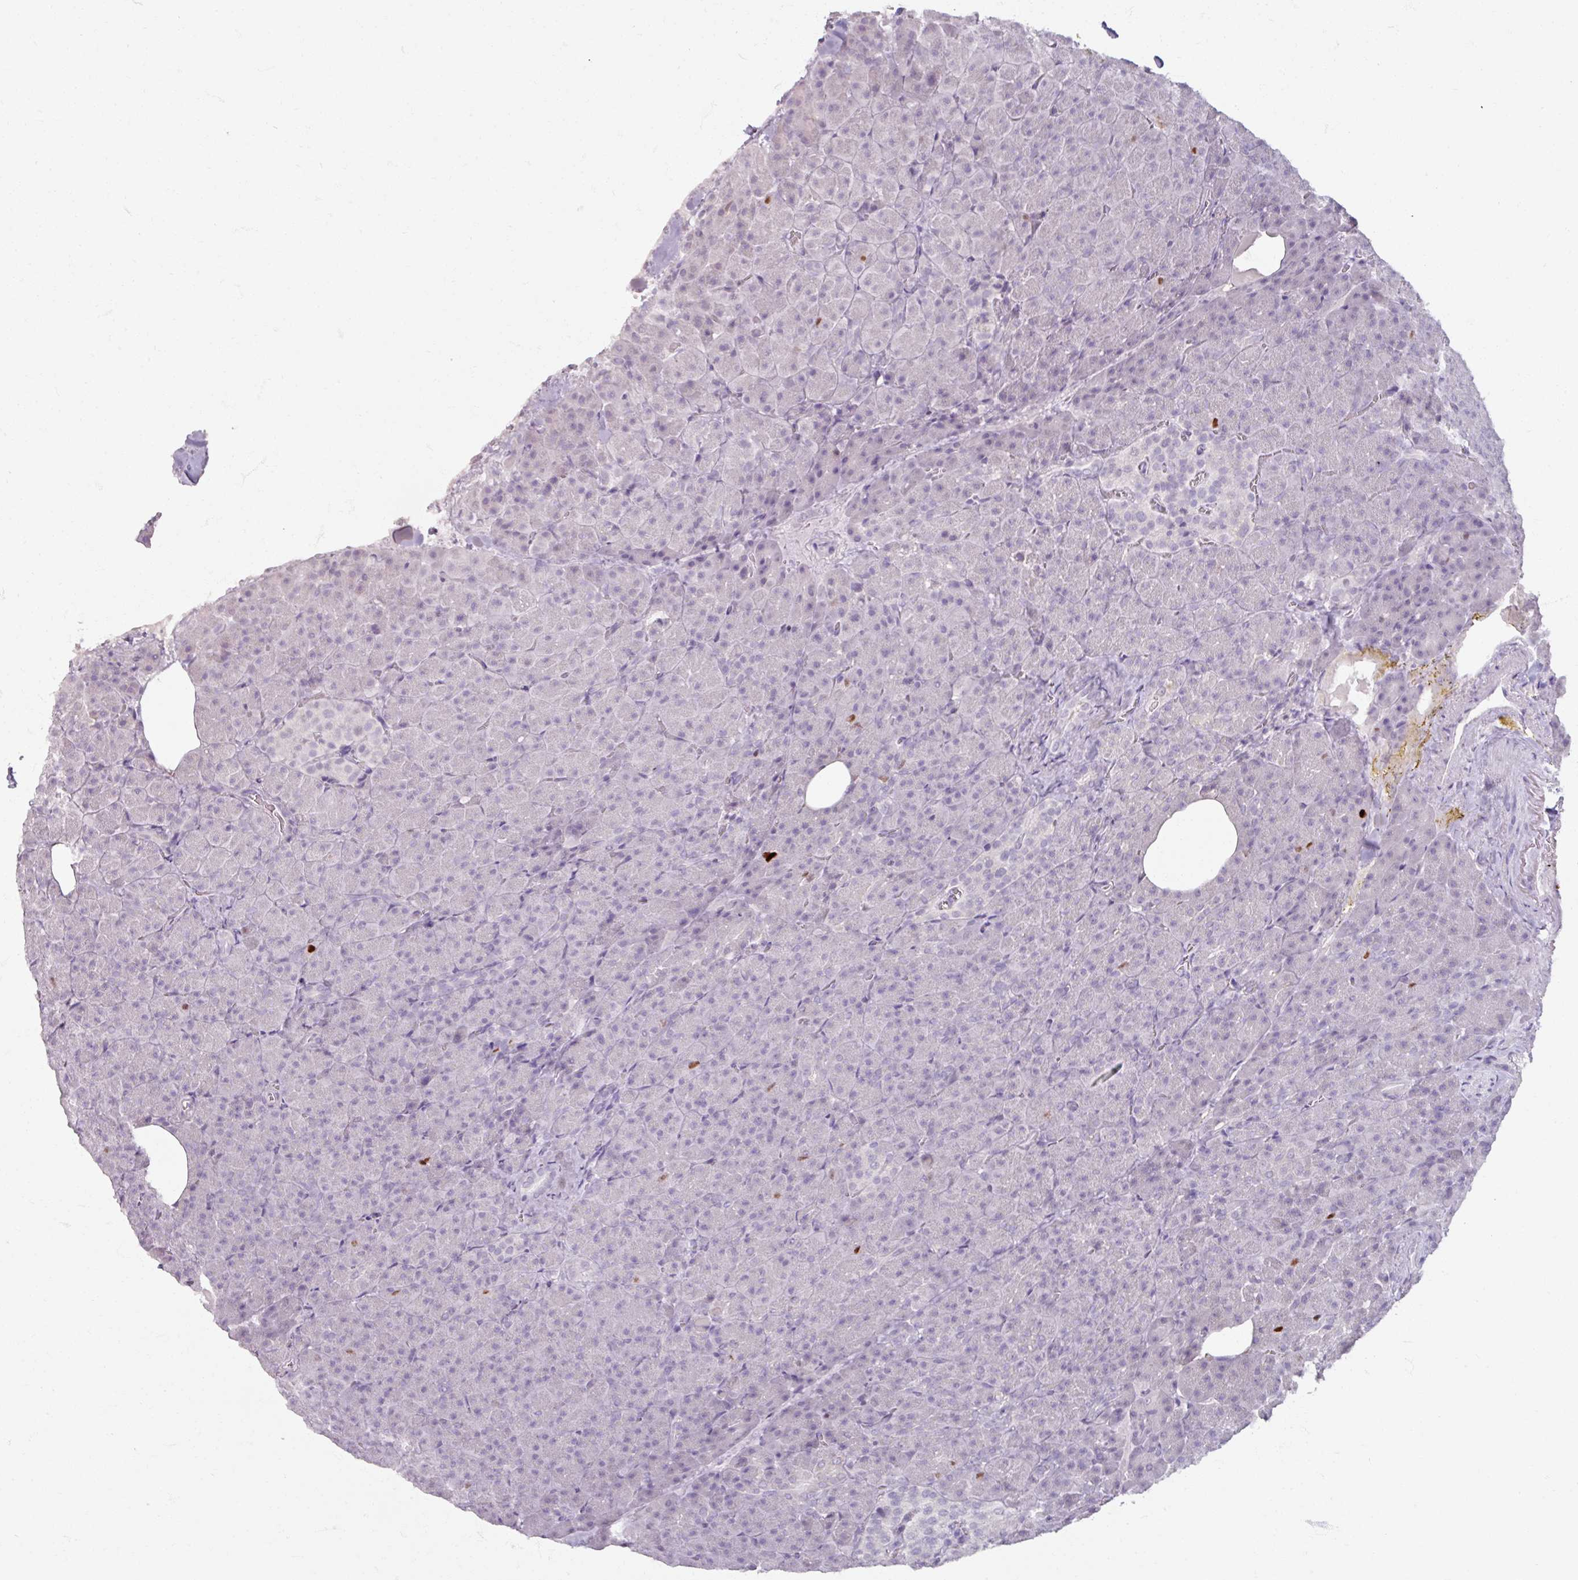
{"staining": {"intensity": "negative", "quantity": "none", "location": "none"}, "tissue": "pancreas", "cell_type": "Exocrine glandular cells", "image_type": "normal", "snomed": [{"axis": "morphology", "description": "Normal tissue, NOS"}, {"axis": "topography", "description": "Pancreas"}], "caption": "Immunohistochemistry of benign pancreas displays no expression in exocrine glandular cells.", "gene": "ATAD2", "patient": {"sex": "female", "age": 74}}